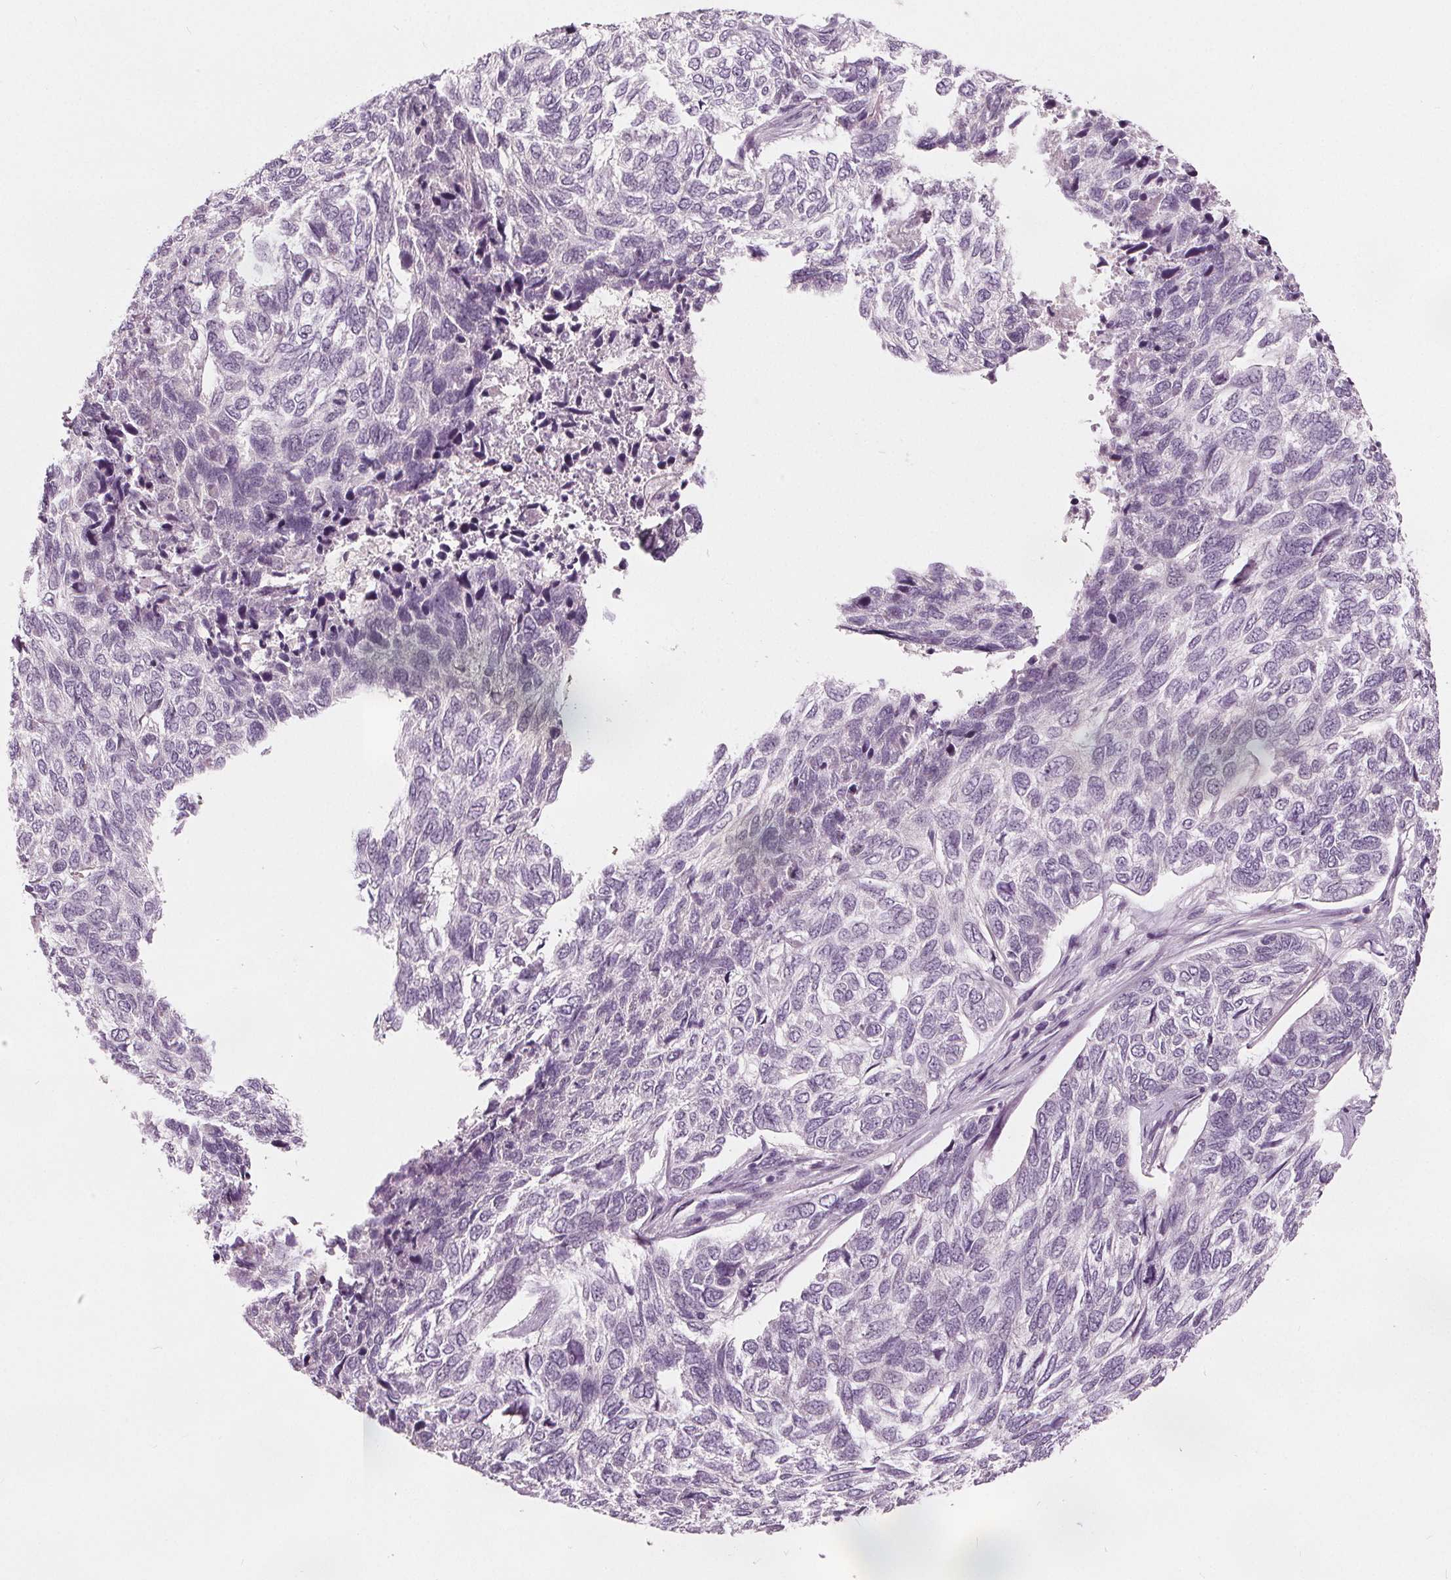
{"staining": {"intensity": "negative", "quantity": "none", "location": "none"}, "tissue": "skin cancer", "cell_type": "Tumor cells", "image_type": "cancer", "snomed": [{"axis": "morphology", "description": "Basal cell carcinoma"}, {"axis": "topography", "description": "Skin"}], "caption": "Immunohistochemistry photomicrograph of skin cancer stained for a protein (brown), which reveals no expression in tumor cells. (Brightfield microscopy of DAB (3,3'-diaminobenzidine) IHC at high magnification).", "gene": "TKFC", "patient": {"sex": "female", "age": 65}}